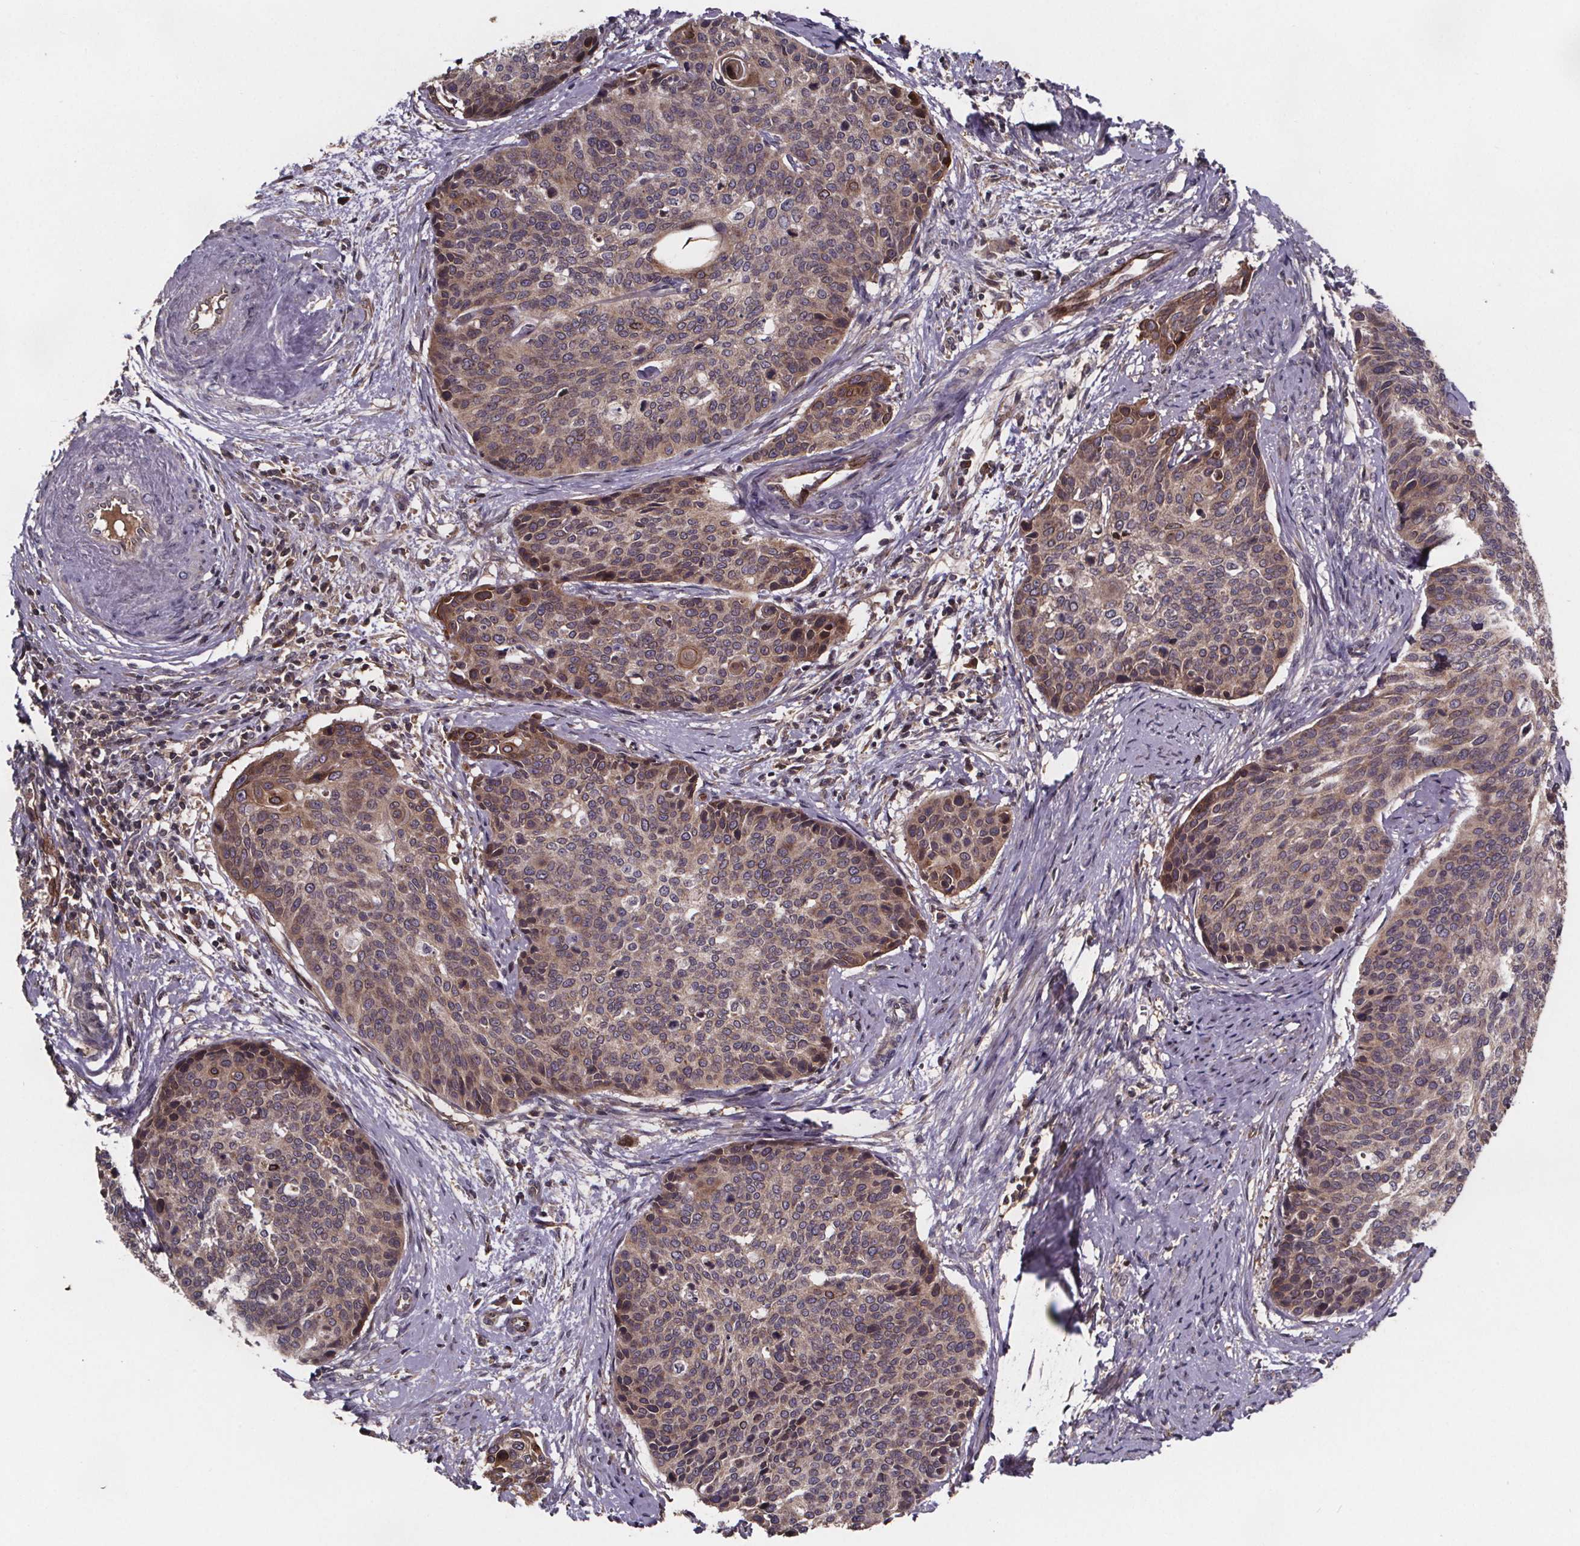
{"staining": {"intensity": "weak", "quantity": ">75%", "location": "cytoplasmic/membranous"}, "tissue": "cervical cancer", "cell_type": "Tumor cells", "image_type": "cancer", "snomed": [{"axis": "morphology", "description": "Squamous cell carcinoma, NOS"}, {"axis": "topography", "description": "Cervix"}], "caption": "Human squamous cell carcinoma (cervical) stained for a protein (brown) reveals weak cytoplasmic/membranous positive staining in about >75% of tumor cells.", "gene": "FASTKD3", "patient": {"sex": "female", "age": 69}}